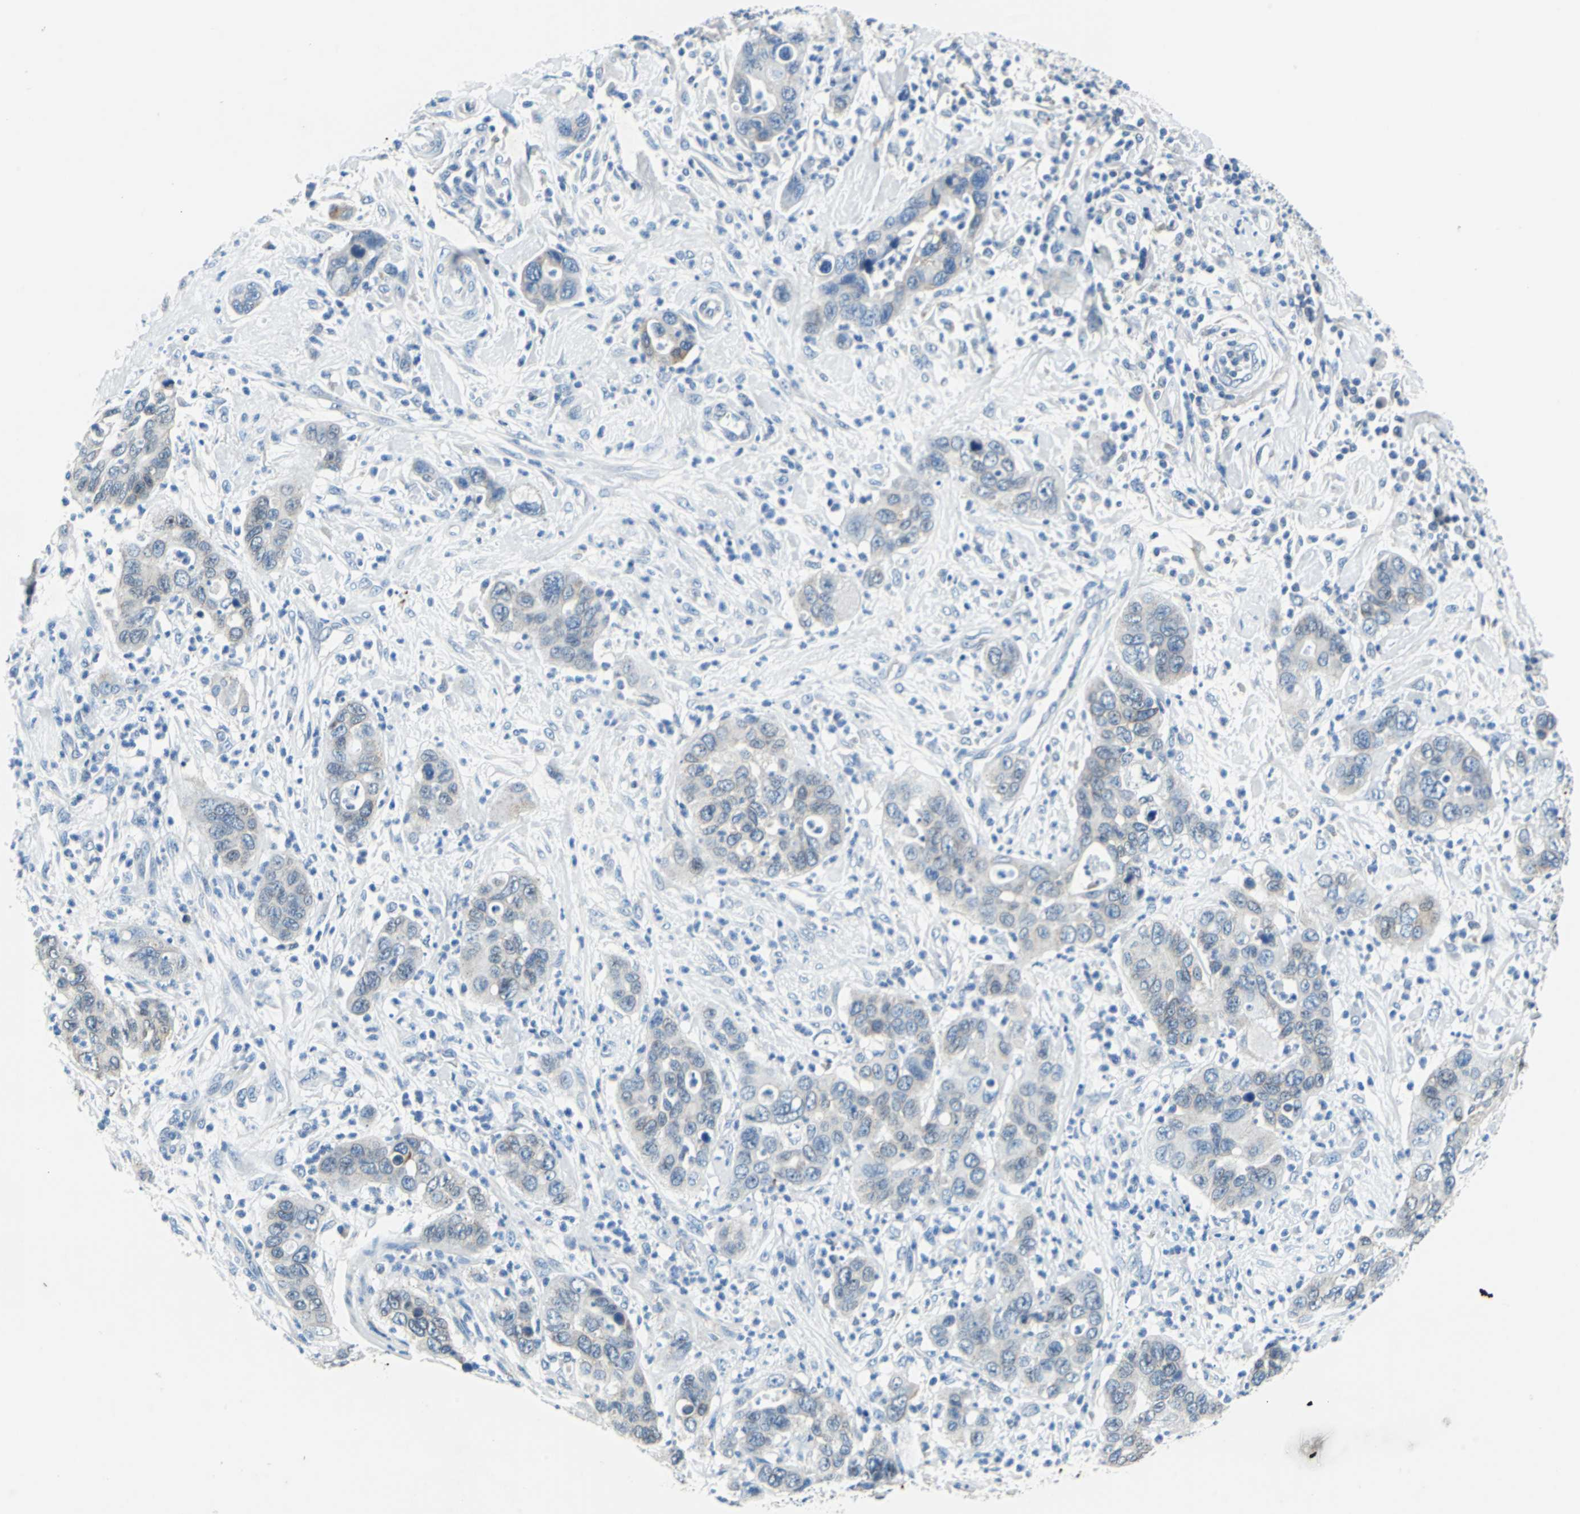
{"staining": {"intensity": "negative", "quantity": "none", "location": "none"}, "tissue": "pancreatic cancer", "cell_type": "Tumor cells", "image_type": "cancer", "snomed": [{"axis": "morphology", "description": "Adenocarcinoma, NOS"}, {"axis": "topography", "description": "Pancreas"}], "caption": "There is no significant positivity in tumor cells of pancreatic adenocarcinoma. (Brightfield microscopy of DAB (3,3'-diaminobenzidine) immunohistochemistry at high magnification).", "gene": "TEX264", "patient": {"sex": "female", "age": 71}}